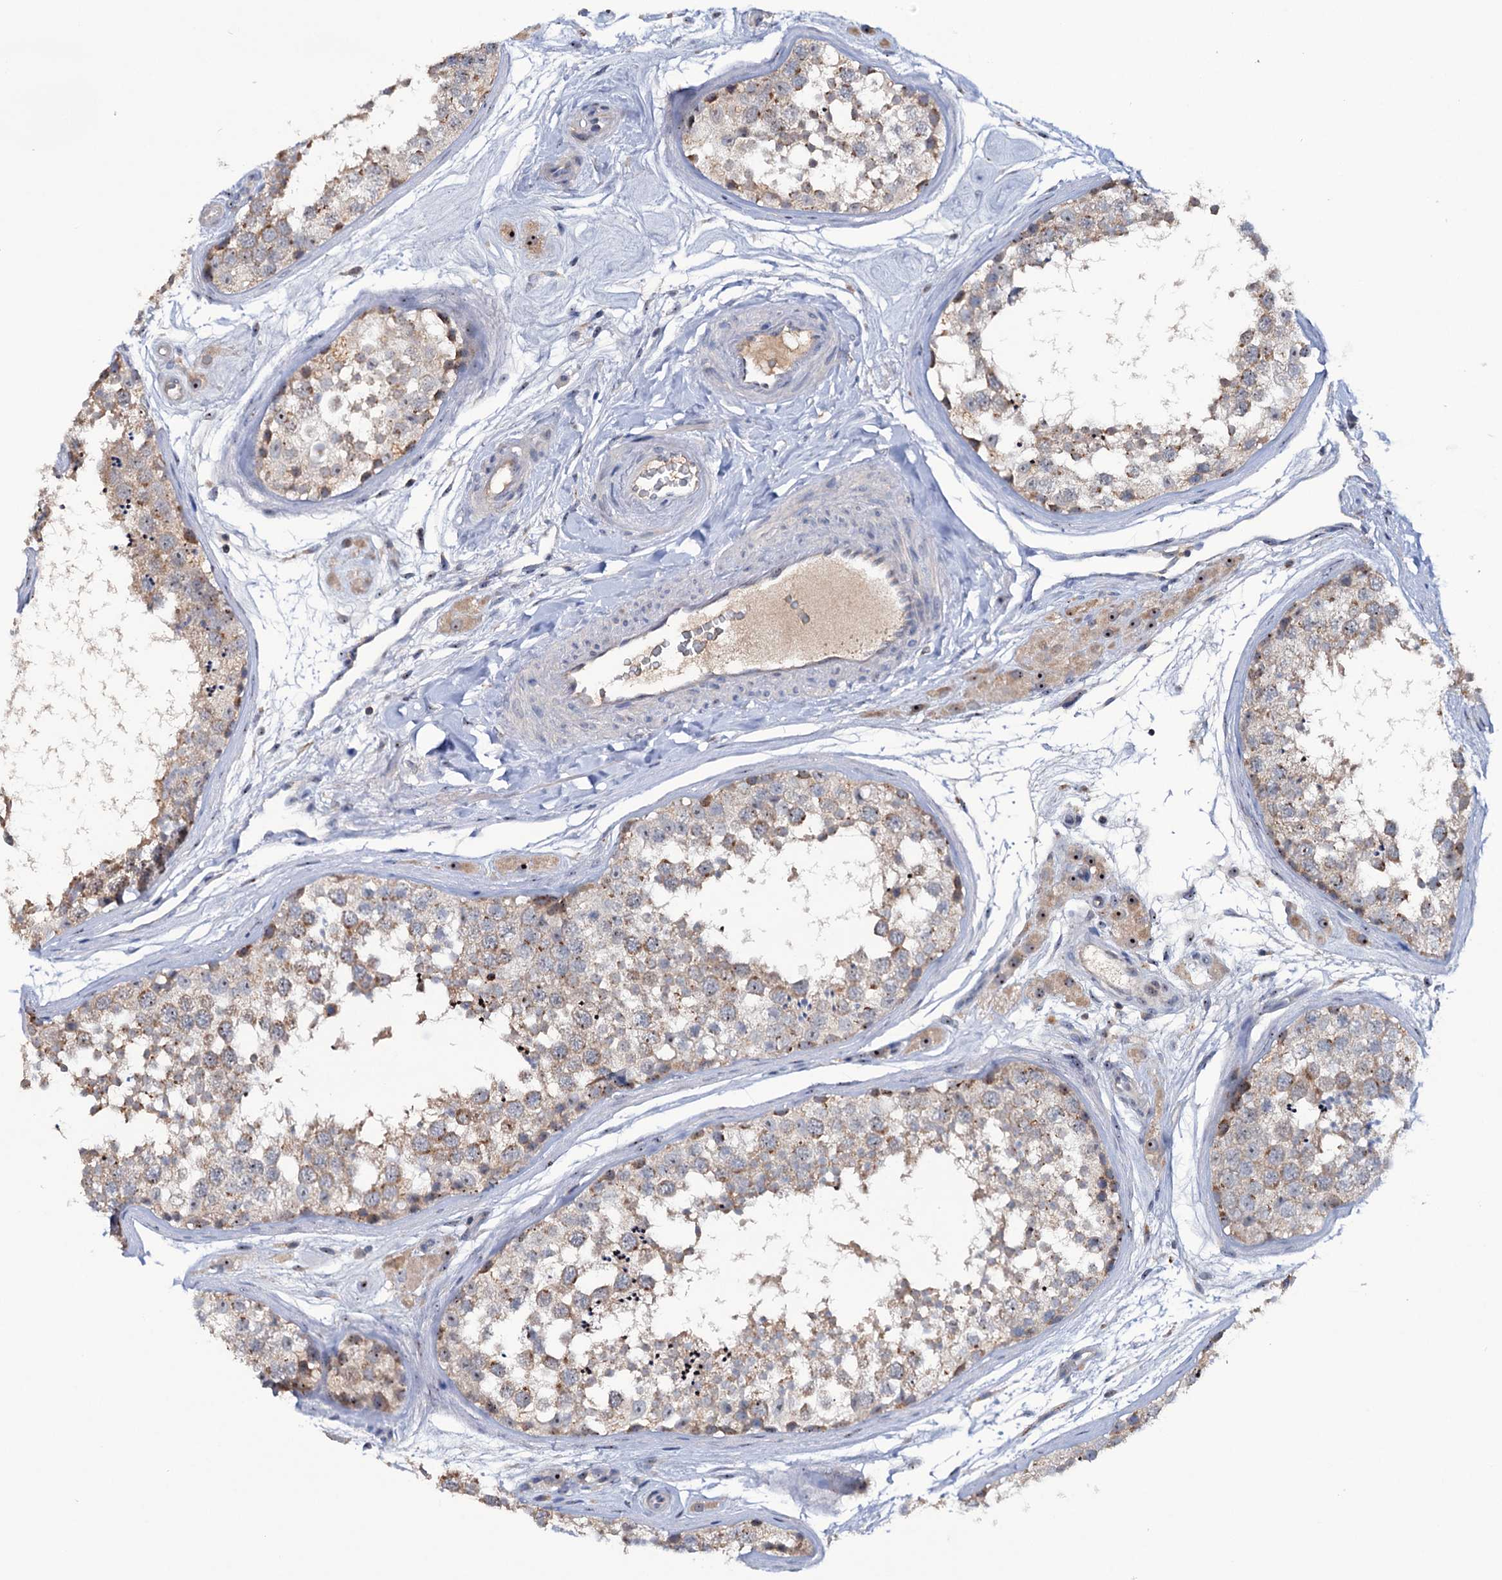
{"staining": {"intensity": "weak", "quantity": "25%-75%", "location": "cytoplasmic/membranous"}, "tissue": "testis", "cell_type": "Cells in seminiferous ducts", "image_type": "normal", "snomed": [{"axis": "morphology", "description": "Normal tissue, NOS"}, {"axis": "topography", "description": "Testis"}], "caption": "Testis stained with a brown dye exhibits weak cytoplasmic/membranous positive expression in about 25%-75% of cells in seminiferous ducts.", "gene": "HTR3B", "patient": {"sex": "male", "age": 56}}